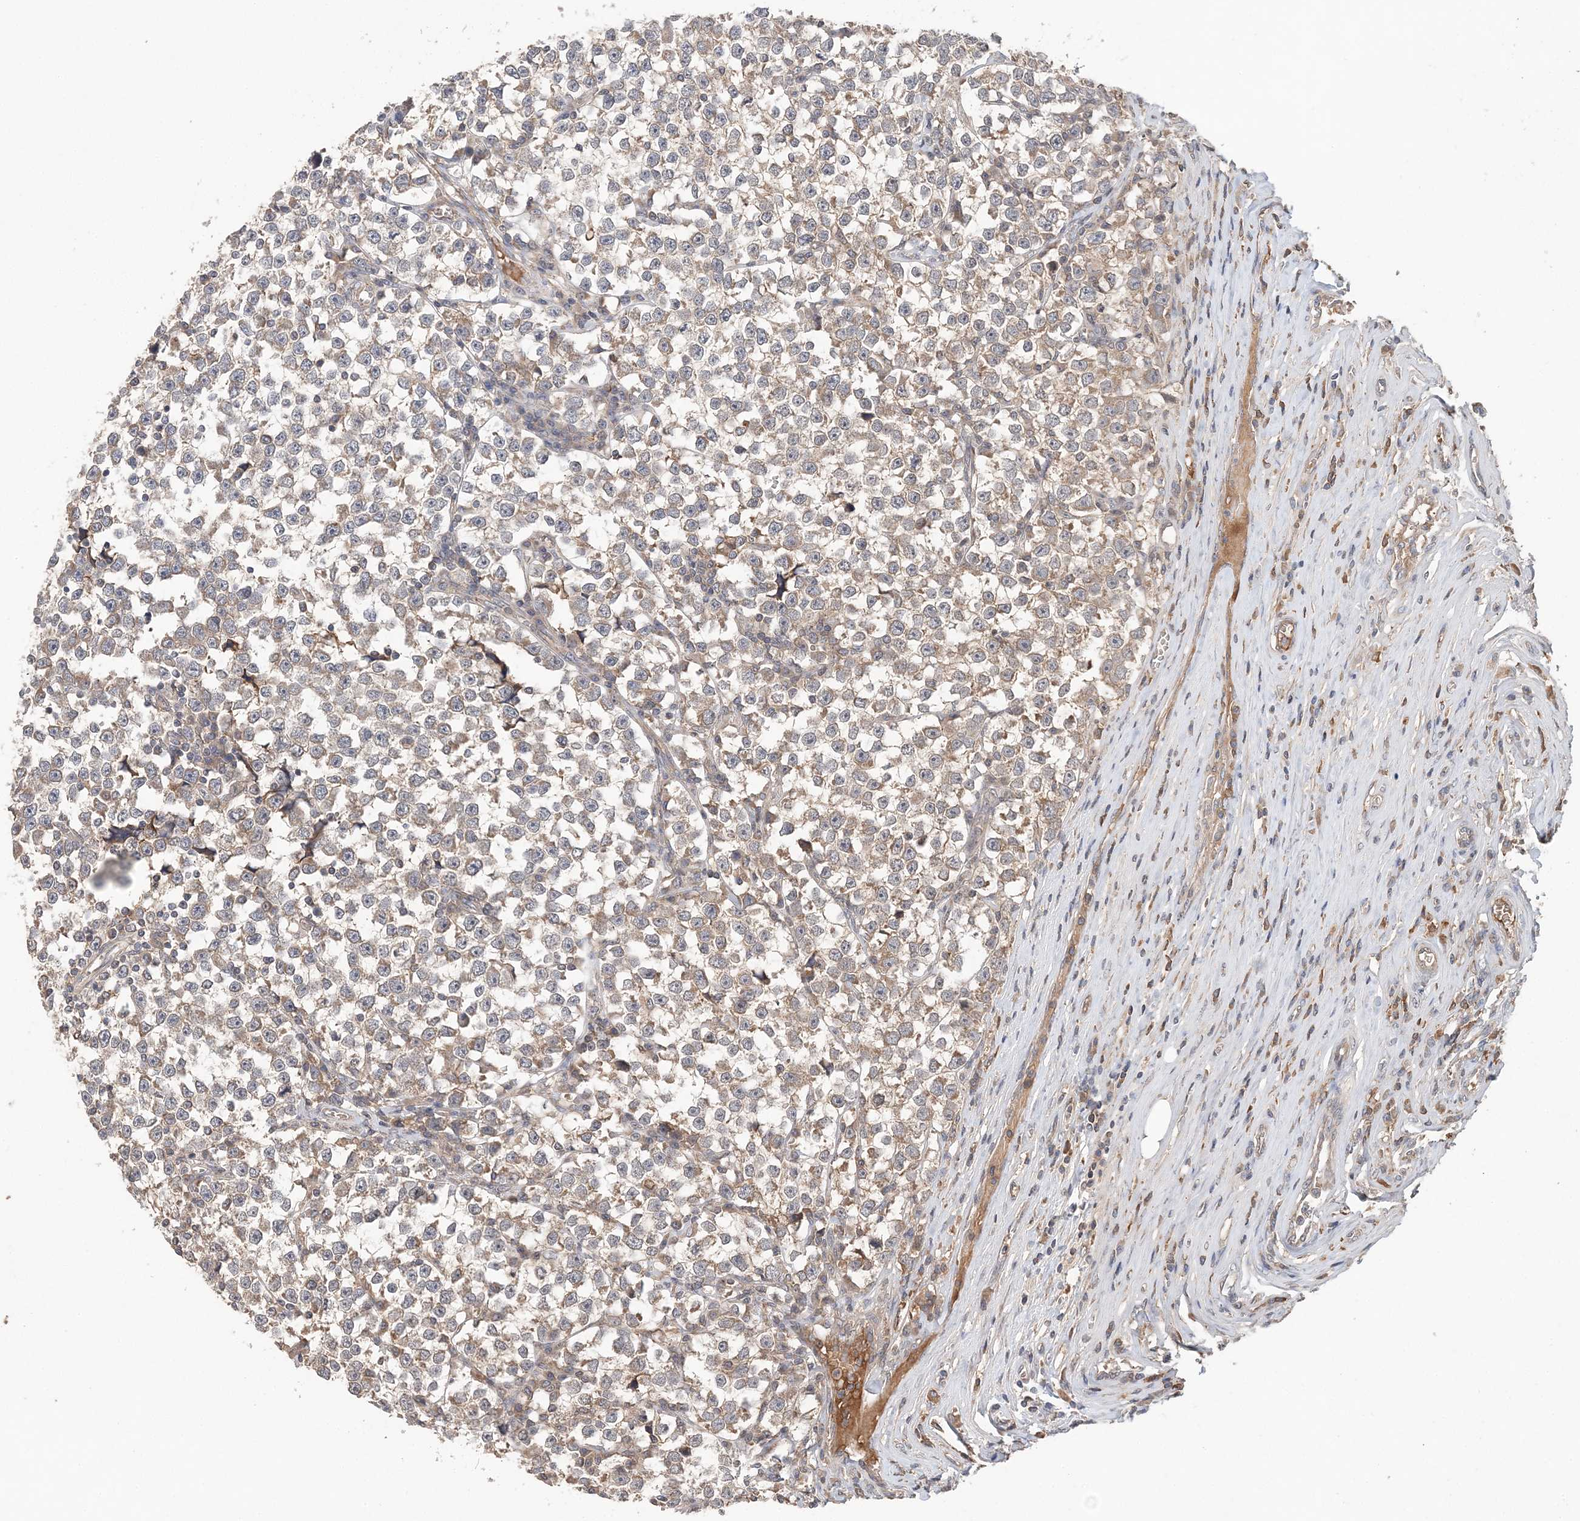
{"staining": {"intensity": "weak", "quantity": "25%-75%", "location": "cytoplasmic/membranous"}, "tissue": "testis cancer", "cell_type": "Tumor cells", "image_type": "cancer", "snomed": [{"axis": "morphology", "description": "Normal tissue, NOS"}, {"axis": "morphology", "description": "Seminoma, NOS"}, {"axis": "topography", "description": "Testis"}], "caption": "Protein staining reveals weak cytoplasmic/membranous expression in approximately 25%-75% of tumor cells in testis cancer.", "gene": "SYCP3", "patient": {"sex": "male", "age": 43}}